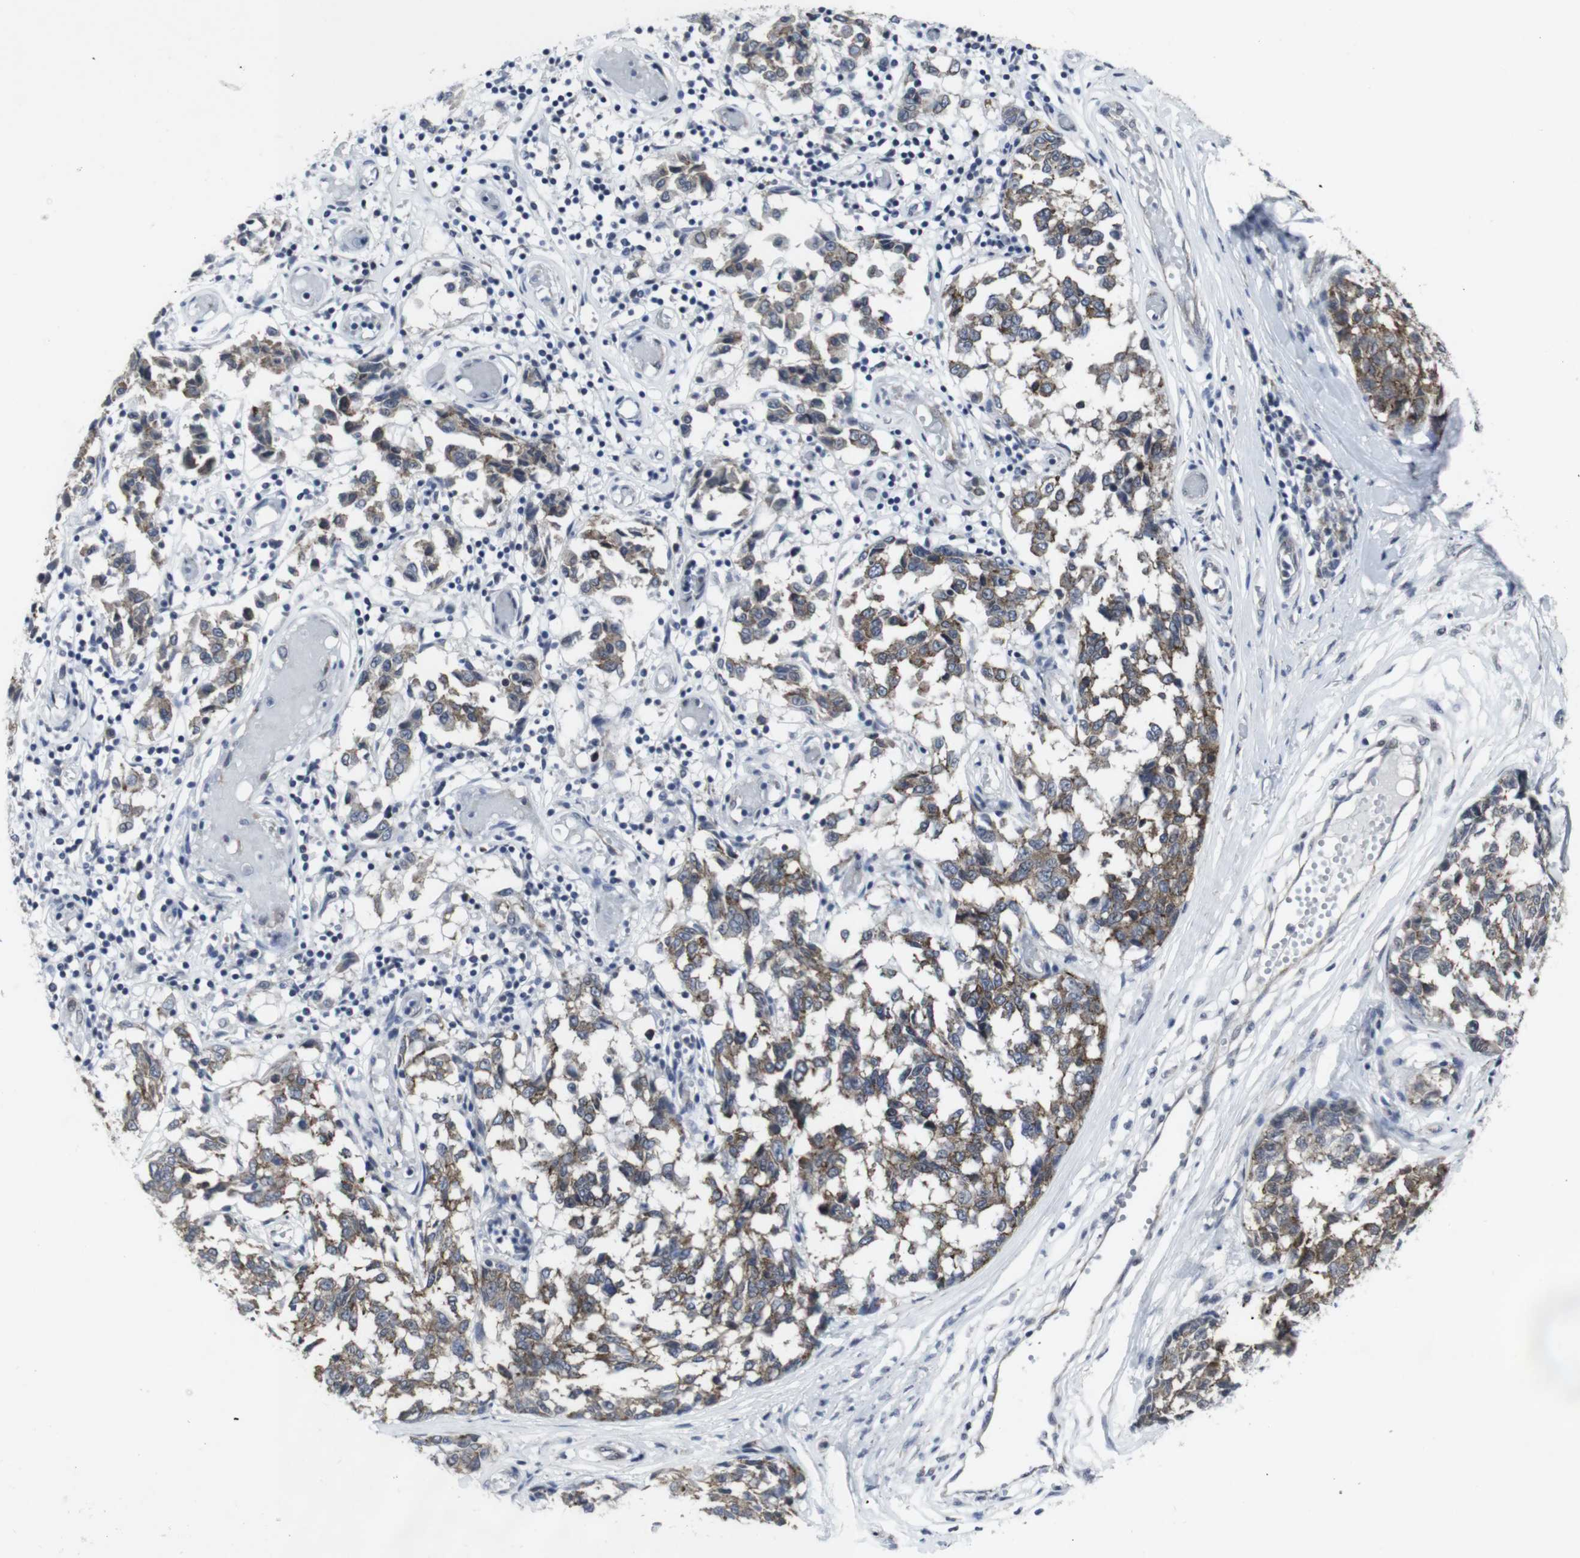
{"staining": {"intensity": "moderate", "quantity": ">75%", "location": "cytoplasmic/membranous"}, "tissue": "melanoma", "cell_type": "Tumor cells", "image_type": "cancer", "snomed": [{"axis": "morphology", "description": "Malignant melanoma, NOS"}, {"axis": "topography", "description": "Skin"}], "caption": "Moderate cytoplasmic/membranous expression for a protein is appreciated in approximately >75% of tumor cells of melanoma using IHC.", "gene": "GEMIN2", "patient": {"sex": "female", "age": 64}}